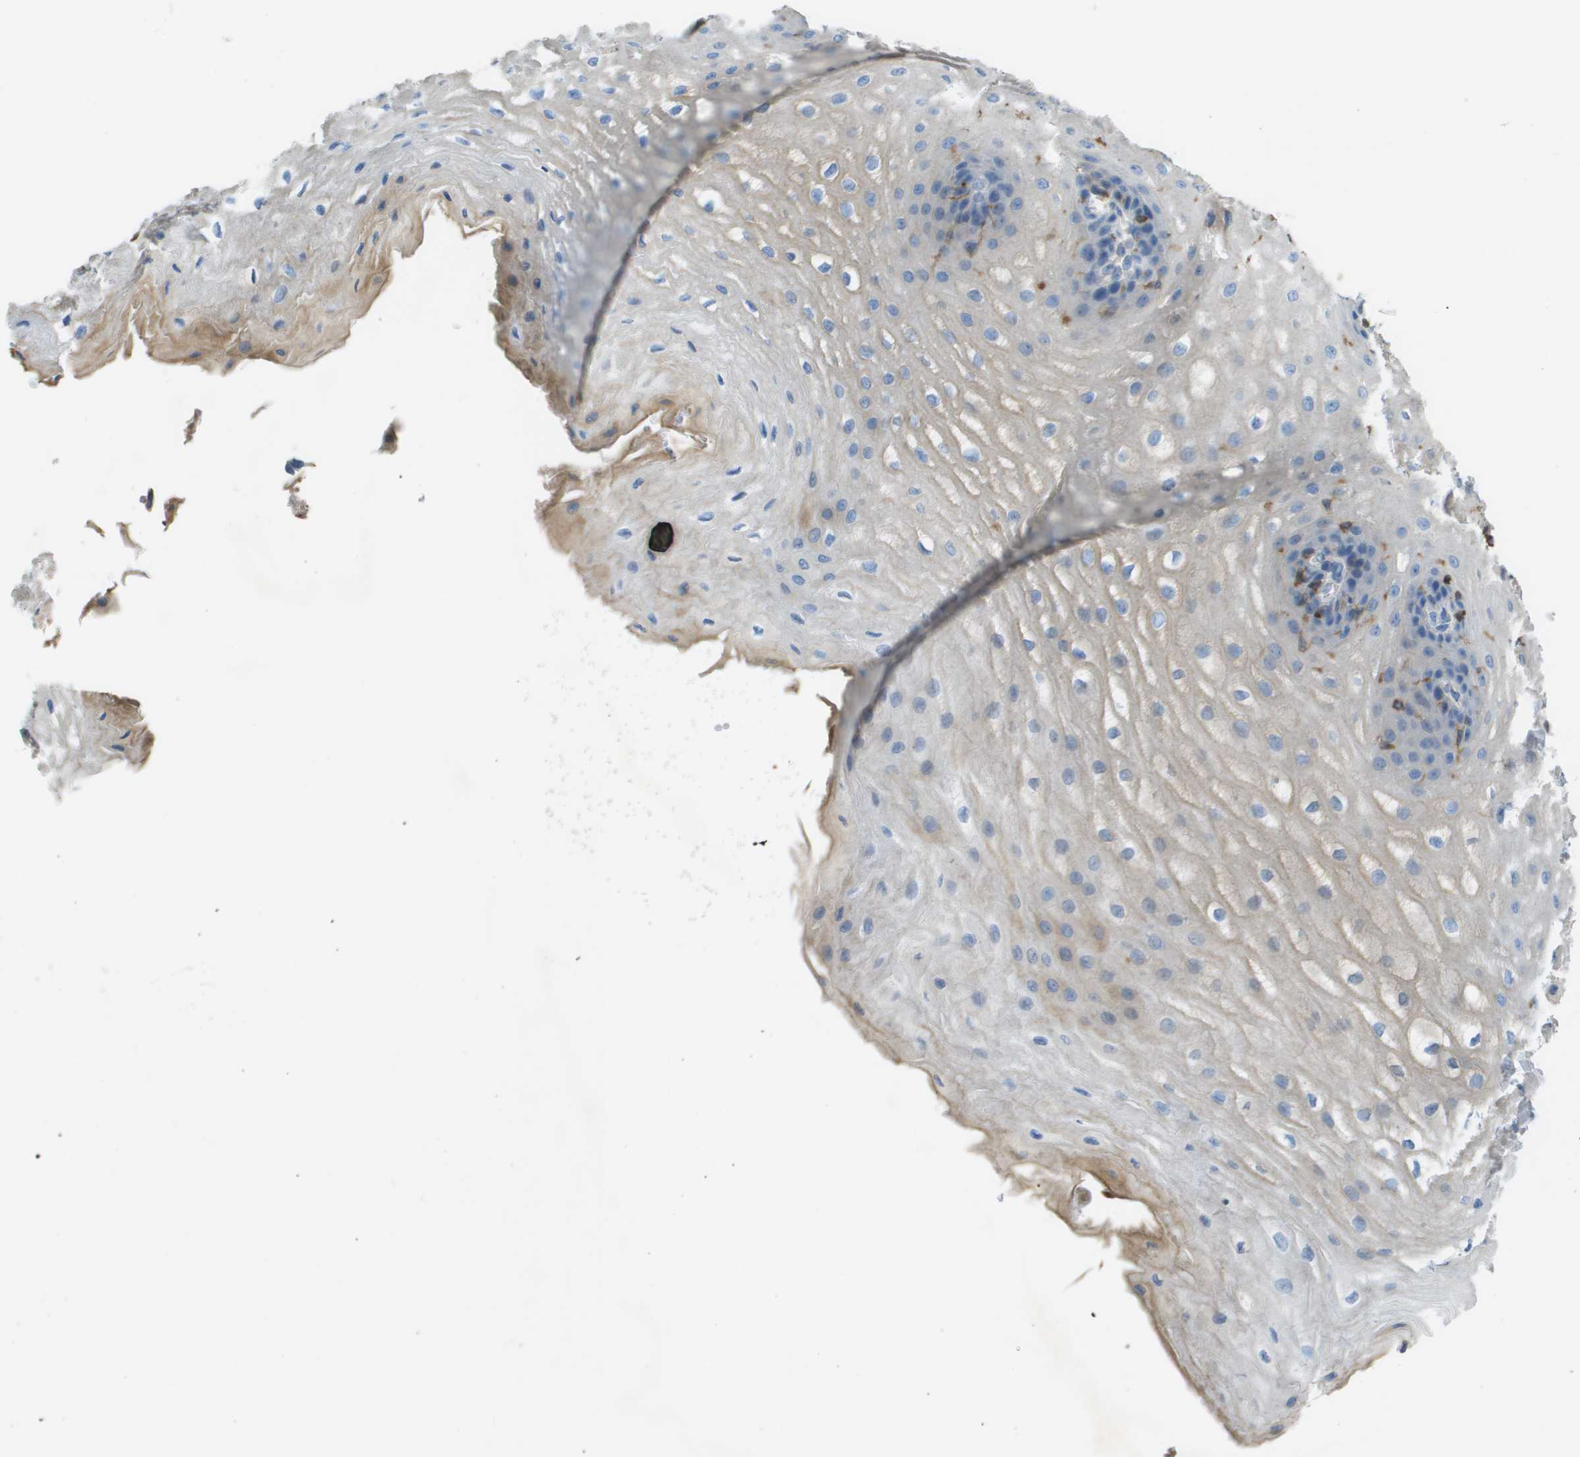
{"staining": {"intensity": "weak", "quantity": "<25%", "location": "cytoplasmic/membranous"}, "tissue": "esophagus", "cell_type": "Squamous epithelial cells", "image_type": "normal", "snomed": [{"axis": "morphology", "description": "Normal tissue, NOS"}, {"axis": "topography", "description": "Esophagus"}], "caption": "This is a image of immunohistochemistry staining of unremarkable esophagus, which shows no positivity in squamous epithelial cells. Nuclei are stained in blue.", "gene": "APBB1IP", "patient": {"sex": "male", "age": 54}}